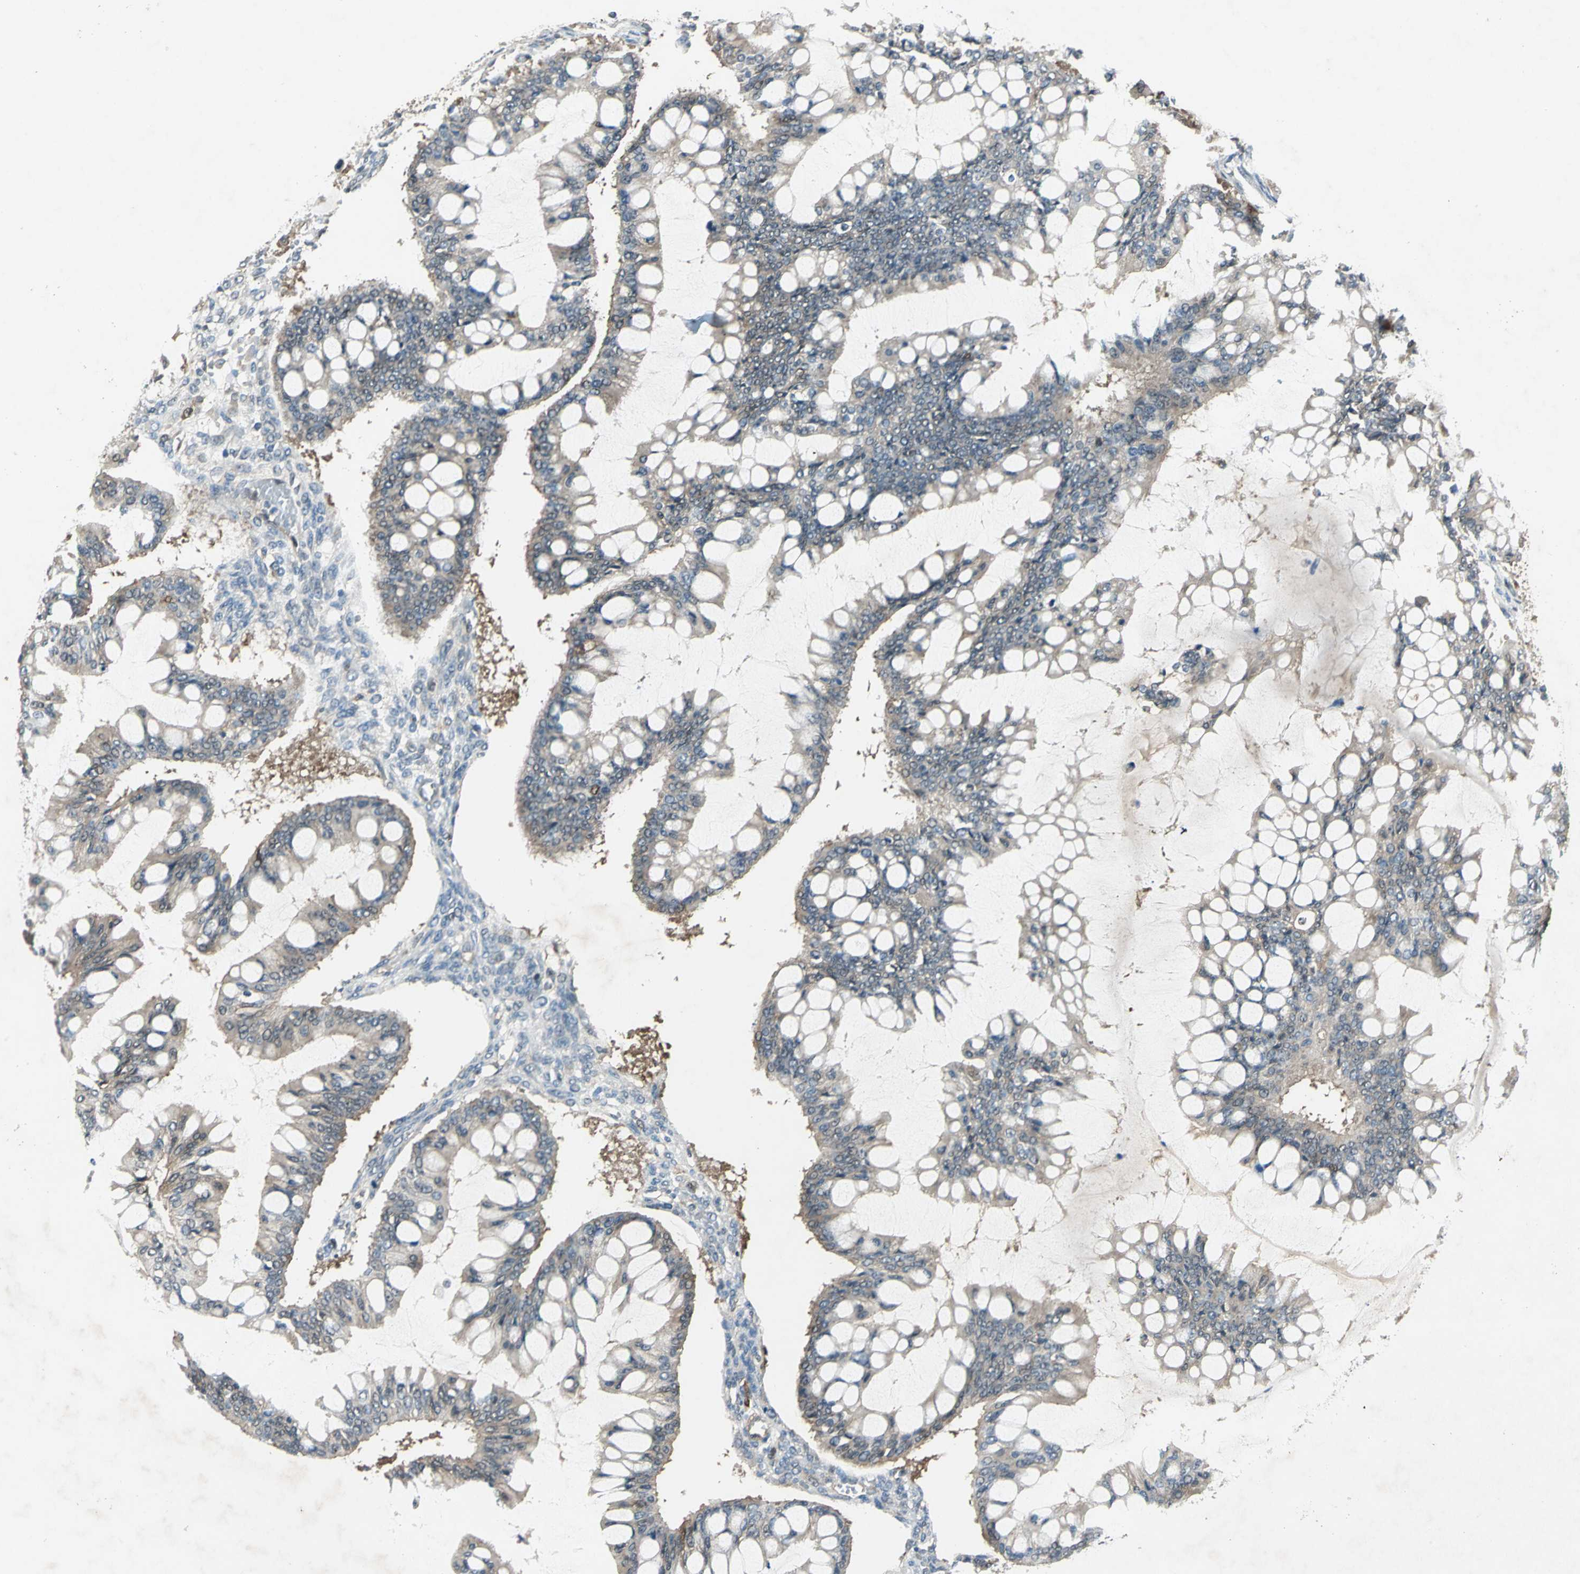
{"staining": {"intensity": "weak", "quantity": ">75%", "location": "cytoplasmic/membranous"}, "tissue": "ovarian cancer", "cell_type": "Tumor cells", "image_type": "cancer", "snomed": [{"axis": "morphology", "description": "Cystadenocarcinoma, mucinous, NOS"}, {"axis": "topography", "description": "Ovary"}], "caption": "Tumor cells exhibit low levels of weak cytoplasmic/membranous positivity in approximately >75% of cells in ovarian cancer. (Stains: DAB in brown, nuclei in blue, Microscopy: brightfield microscopy at high magnification).", "gene": "RRM2B", "patient": {"sex": "female", "age": 73}}